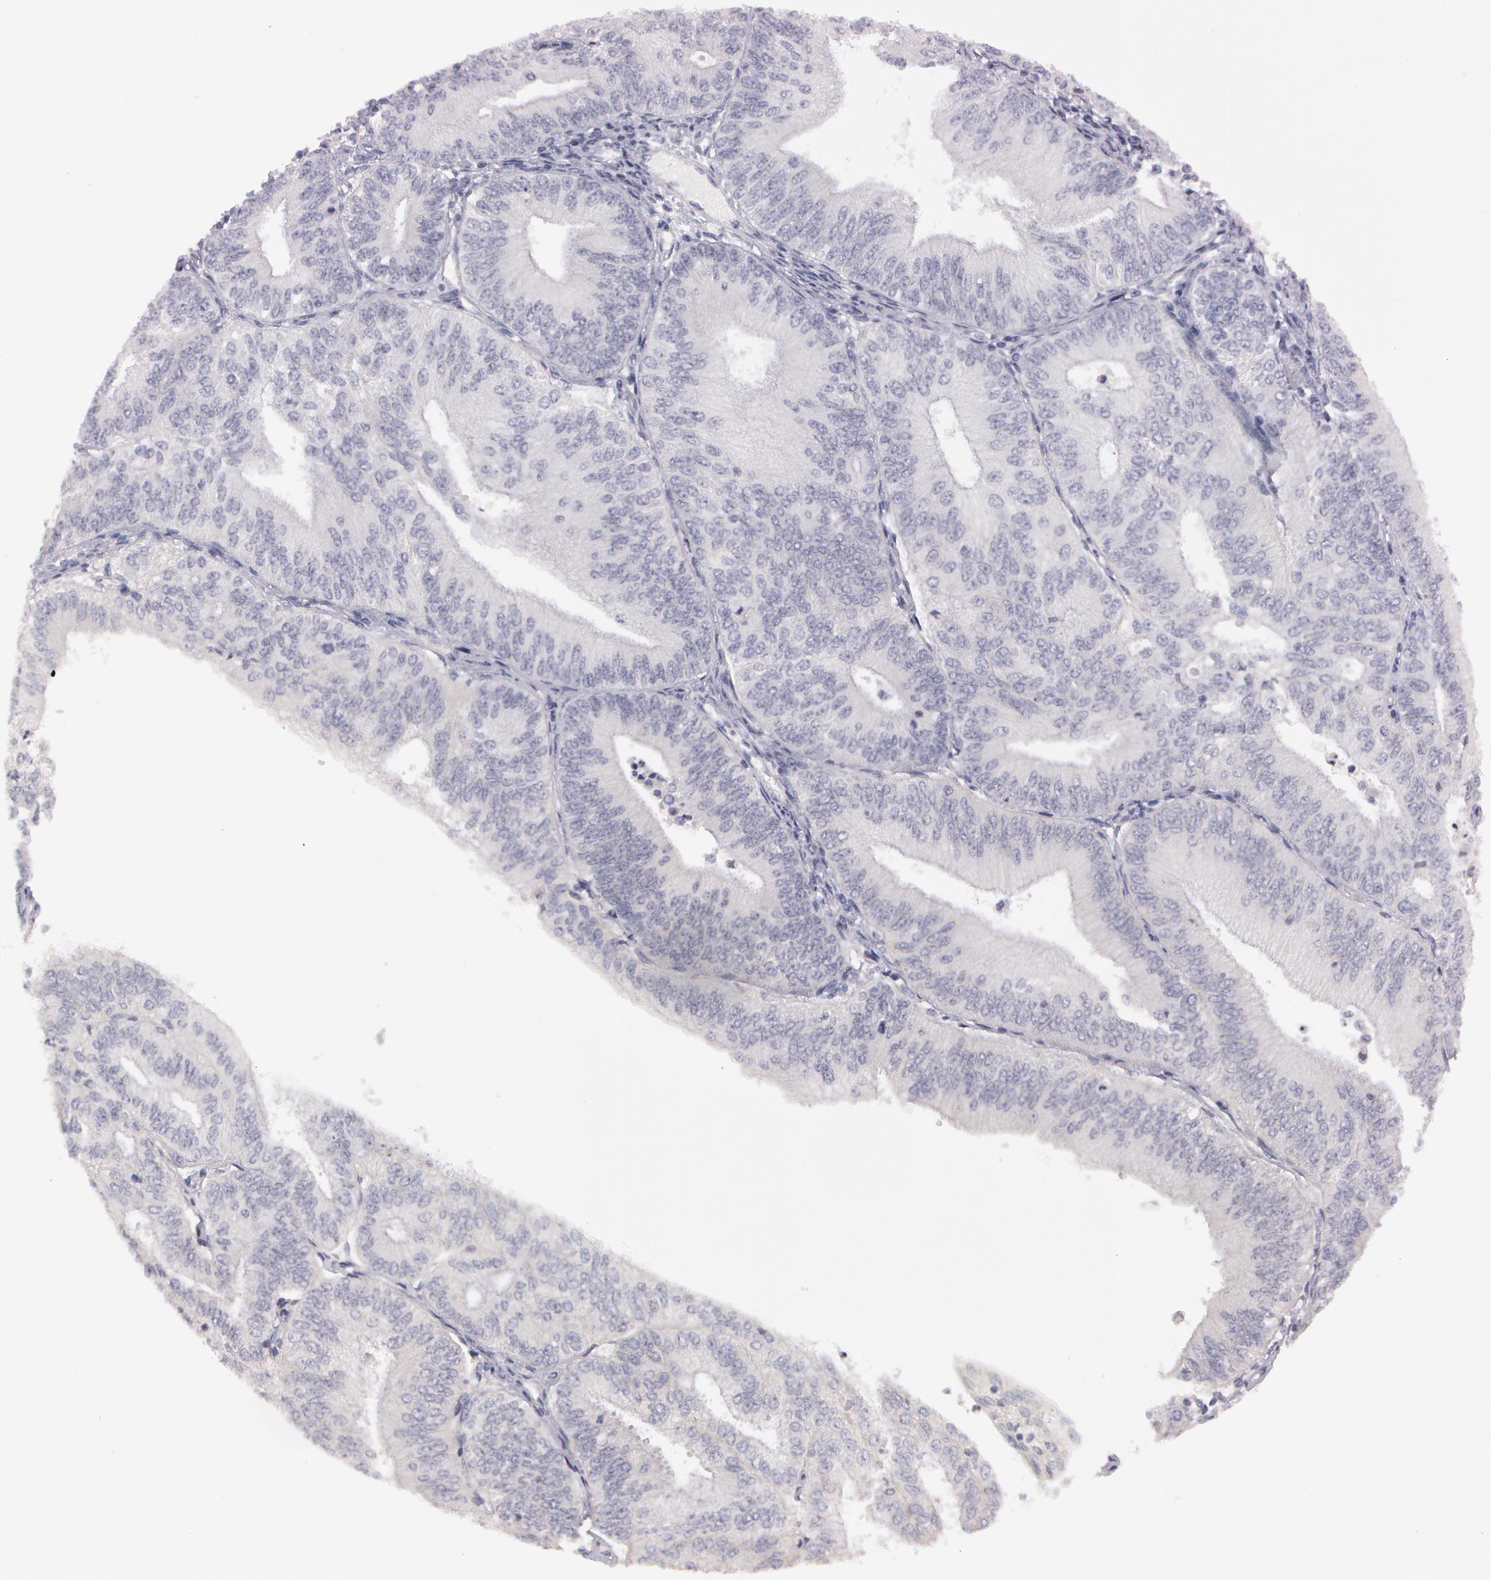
{"staining": {"intensity": "negative", "quantity": "none", "location": "none"}, "tissue": "endometrial cancer", "cell_type": "Tumor cells", "image_type": "cancer", "snomed": [{"axis": "morphology", "description": "Adenocarcinoma, NOS"}, {"axis": "topography", "description": "Endometrium"}], "caption": "Immunohistochemical staining of human endometrial adenocarcinoma shows no significant expression in tumor cells. The staining was performed using DAB to visualize the protein expression in brown, while the nuclei were stained in blue with hematoxylin (Magnification: 20x).", "gene": "IL1RN", "patient": {"sex": "female", "age": 55}}